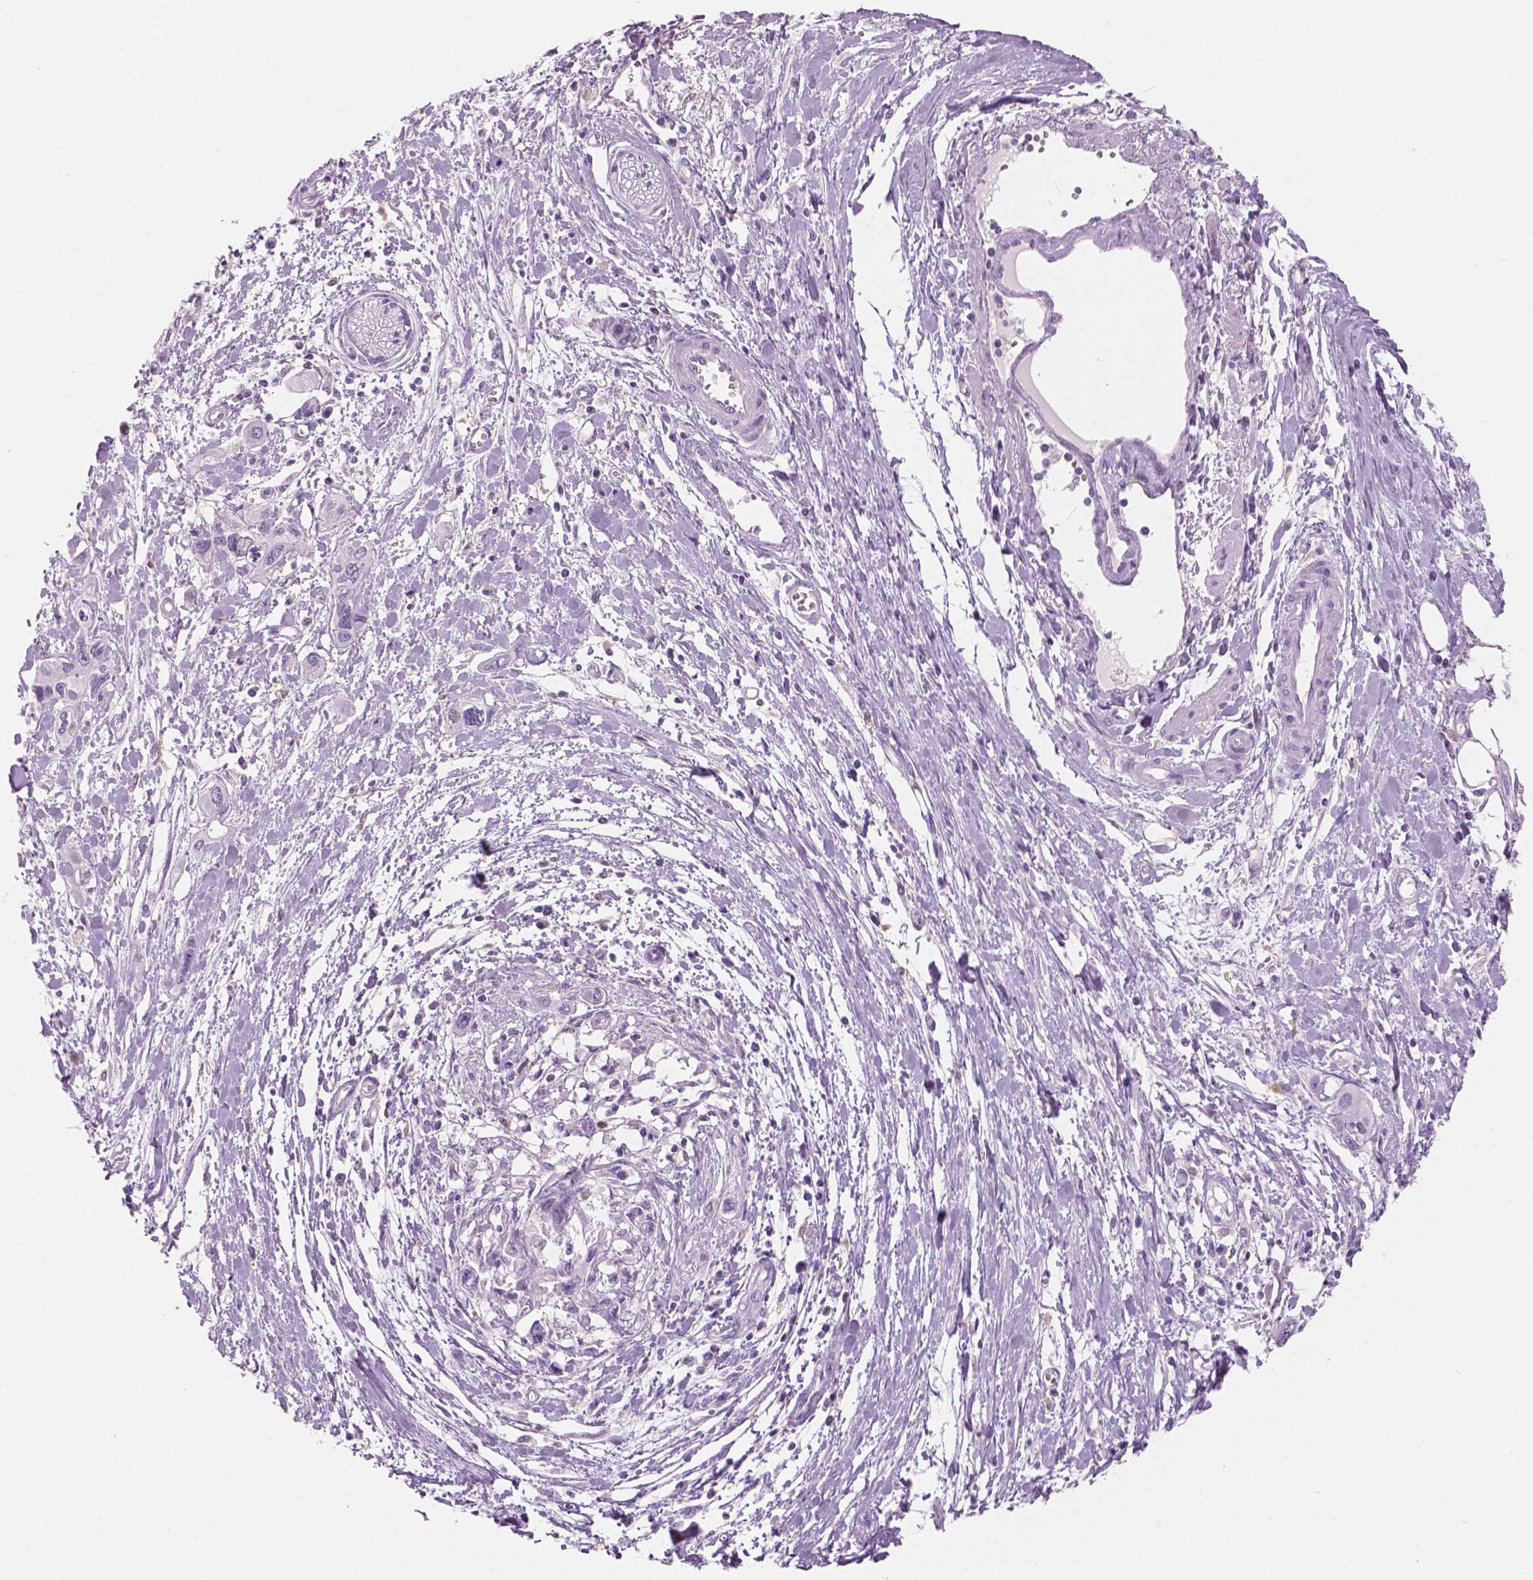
{"staining": {"intensity": "negative", "quantity": "none", "location": "none"}, "tissue": "pancreatic cancer", "cell_type": "Tumor cells", "image_type": "cancer", "snomed": [{"axis": "morphology", "description": "Adenocarcinoma, NOS"}, {"axis": "topography", "description": "Pancreas"}], "caption": "This is an immunohistochemistry histopathology image of human pancreatic cancer (adenocarcinoma). There is no positivity in tumor cells.", "gene": "GALM", "patient": {"sex": "male", "age": 60}}